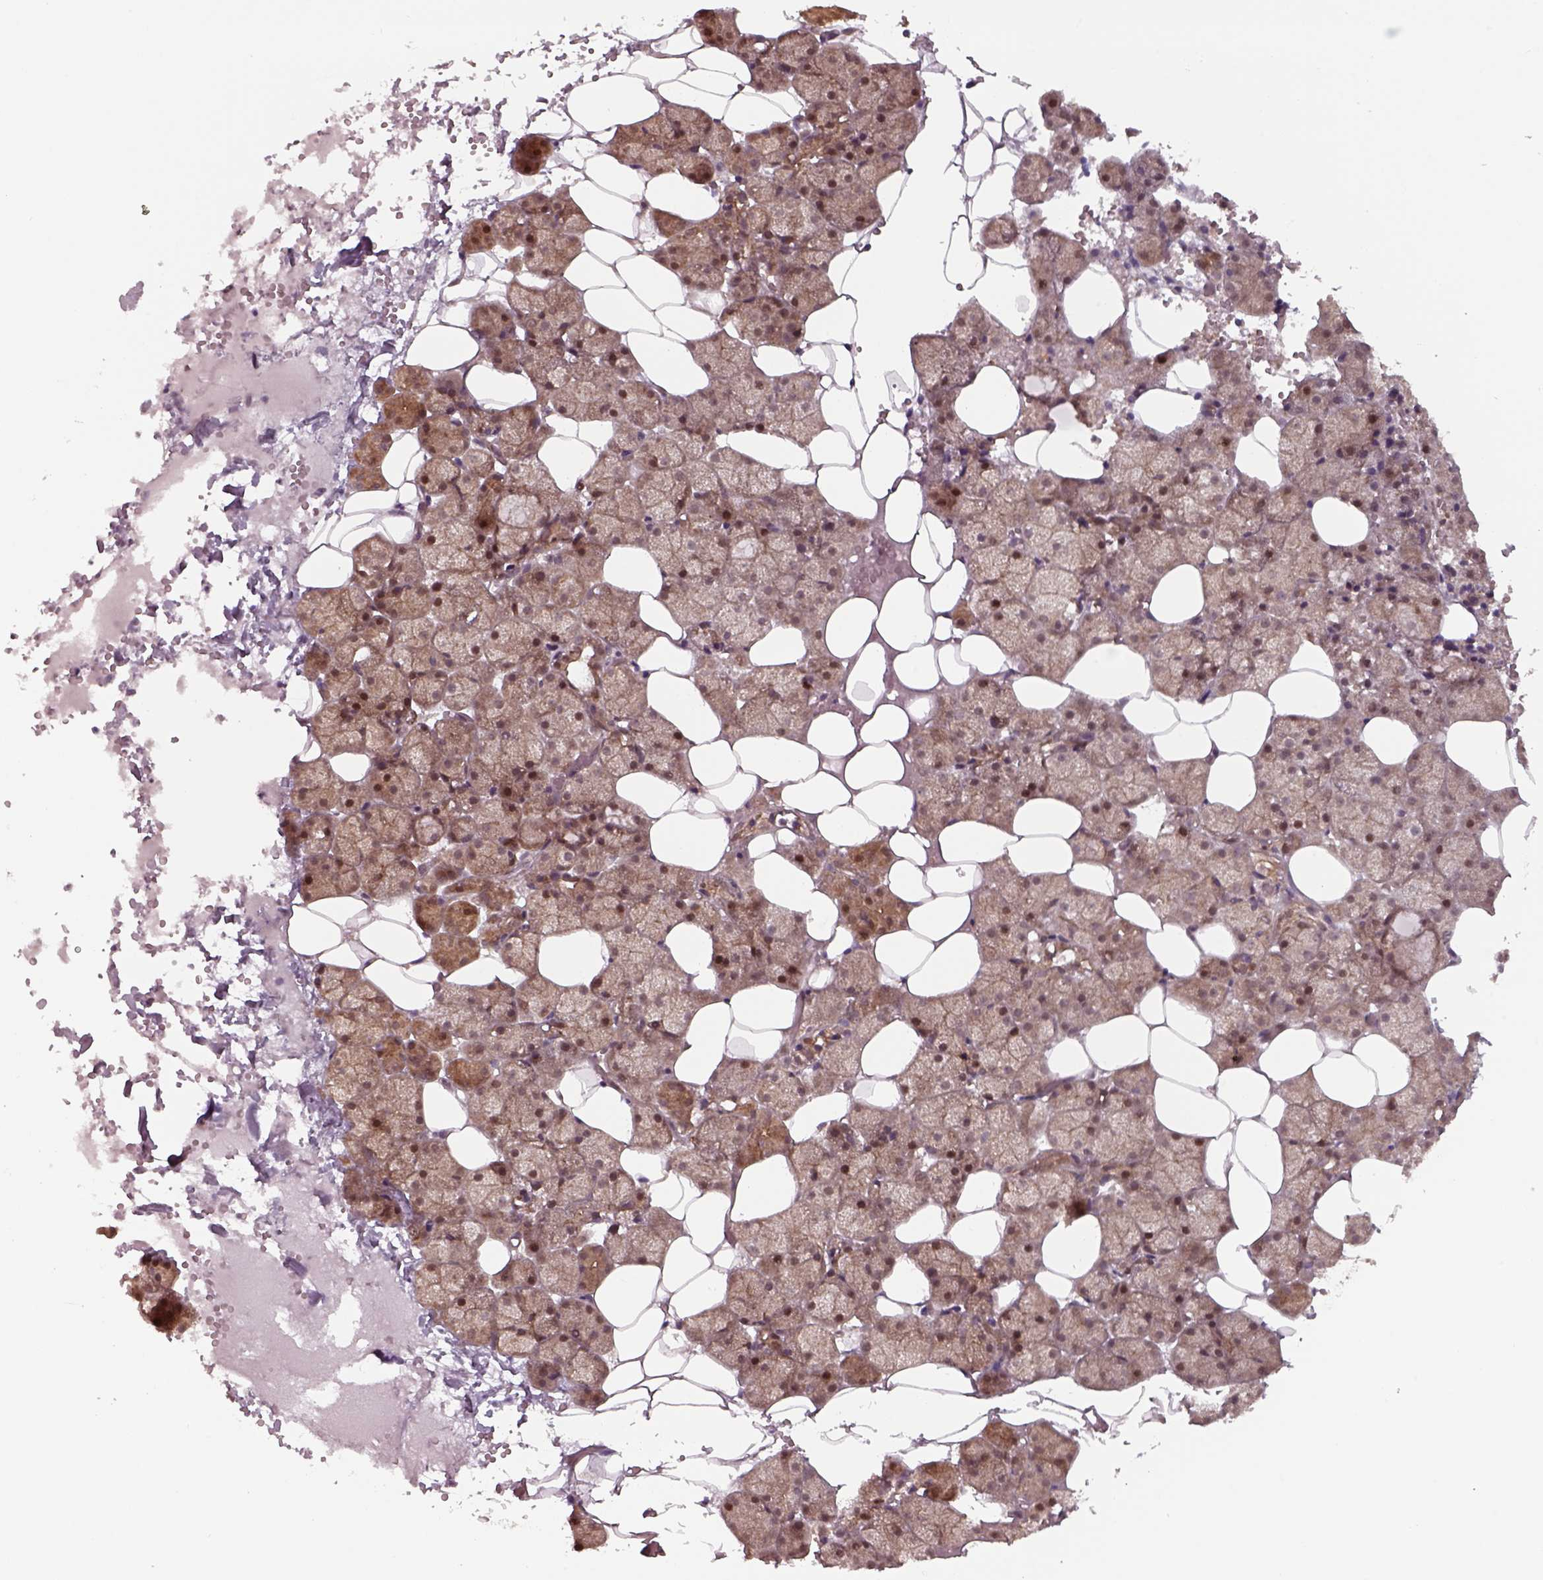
{"staining": {"intensity": "moderate", "quantity": ">75%", "location": "cytoplasmic/membranous,nuclear"}, "tissue": "salivary gland", "cell_type": "Glandular cells", "image_type": "normal", "snomed": [{"axis": "morphology", "description": "Normal tissue, NOS"}, {"axis": "topography", "description": "Salivary gland"}], "caption": "Unremarkable salivary gland was stained to show a protein in brown. There is medium levels of moderate cytoplasmic/membranous,nuclear staining in approximately >75% of glandular cells. (Stains: DAB (3,3'-diaminobenzidine) in brown, nuclei in blue, Microscopy: brightfield microscopy at high magnification).", "gene": "CHMP3", "patient": {"sex": "male", "age": 38}}